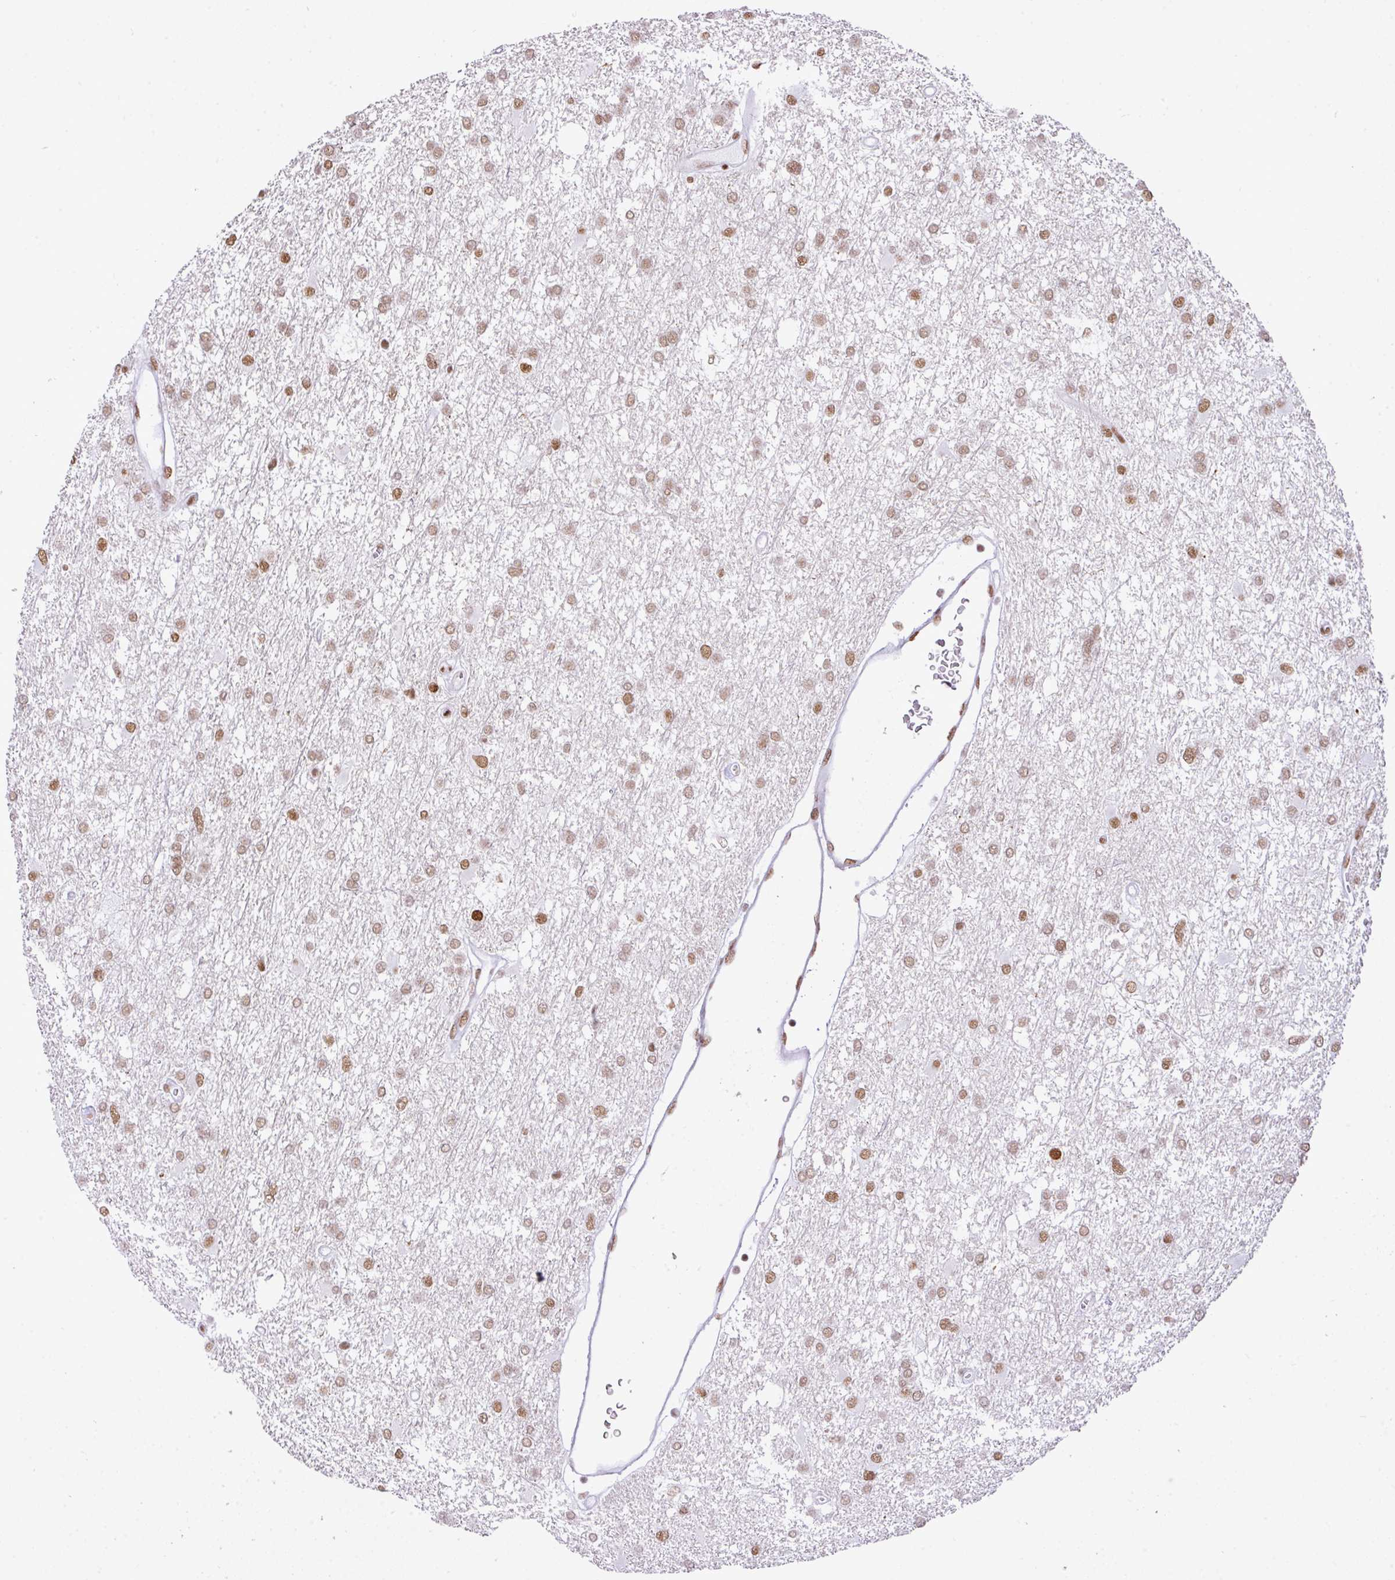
{"staining": {"intensity": "weak", "quantity": ">75%", "location": "nuclear"}, "tissue": "glioma", "cell_type": "Tumor cells", "image_type": "cancer", "snomed": [{"axis": "morphology", "description": "Glioma, malignant, High grade"}, {"axis": "topography", "description": "Brain"}], "caption": "Immunohistochemistry (IHC) staining of glioma, which shows low levels of weak nuclear expression in approximately >75% of tumor cells indicating weak nuclear protein positivity. The staining was performed using DAB (3,3'-diaminobenzidine) (brown) for protein detection and nuclei were counterstained in hematoxylin (blue).", "gene": "RARG", "patient": {"sex": "male", "age": 61}}